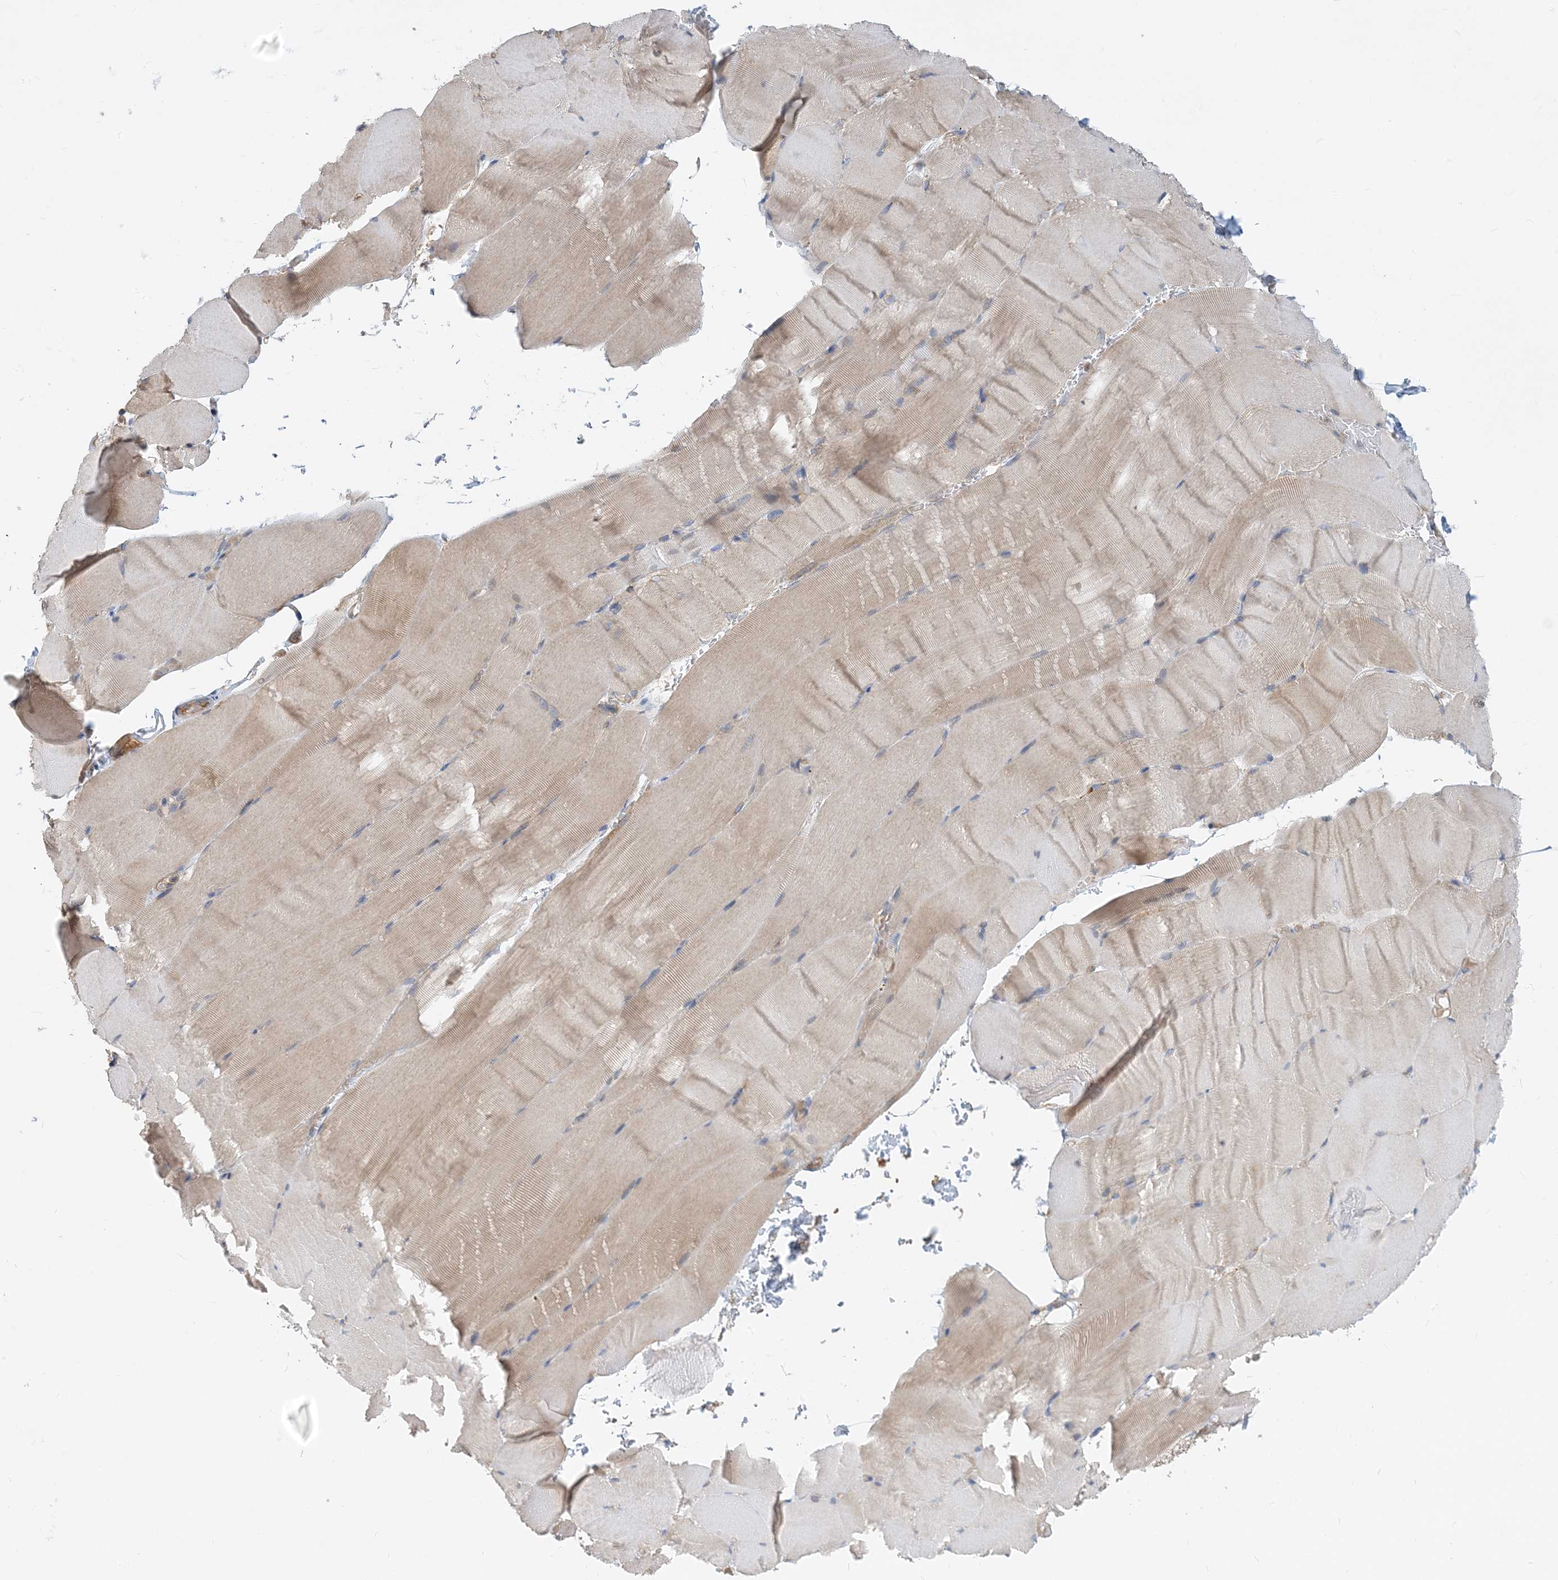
{"staining": {"intensity": "moderate", "quantity": "<25%", "location": "cytoplasmic/membranous"}, "tissue": "skeletal muscle", "cell_type": "Myocytes", "image_type": "normal", "snomed": [{"axis": "morphology", "description": "Normal tissue, NOS"}, {"axis": "topography", "description": "Skeletal muscle"}, {"axis": "topography", "description": "Parathyroid gland"}], "caption": "Immunohistochemistry photomicrograph of benign skeletal muscle stained for a protein (brown), which reveals low levels of moderate cytoplasmic/membranous positivity in about <25% of myocytes.", "gene": "SIDT1", "patient": {"sex": "female", "age": 37}}